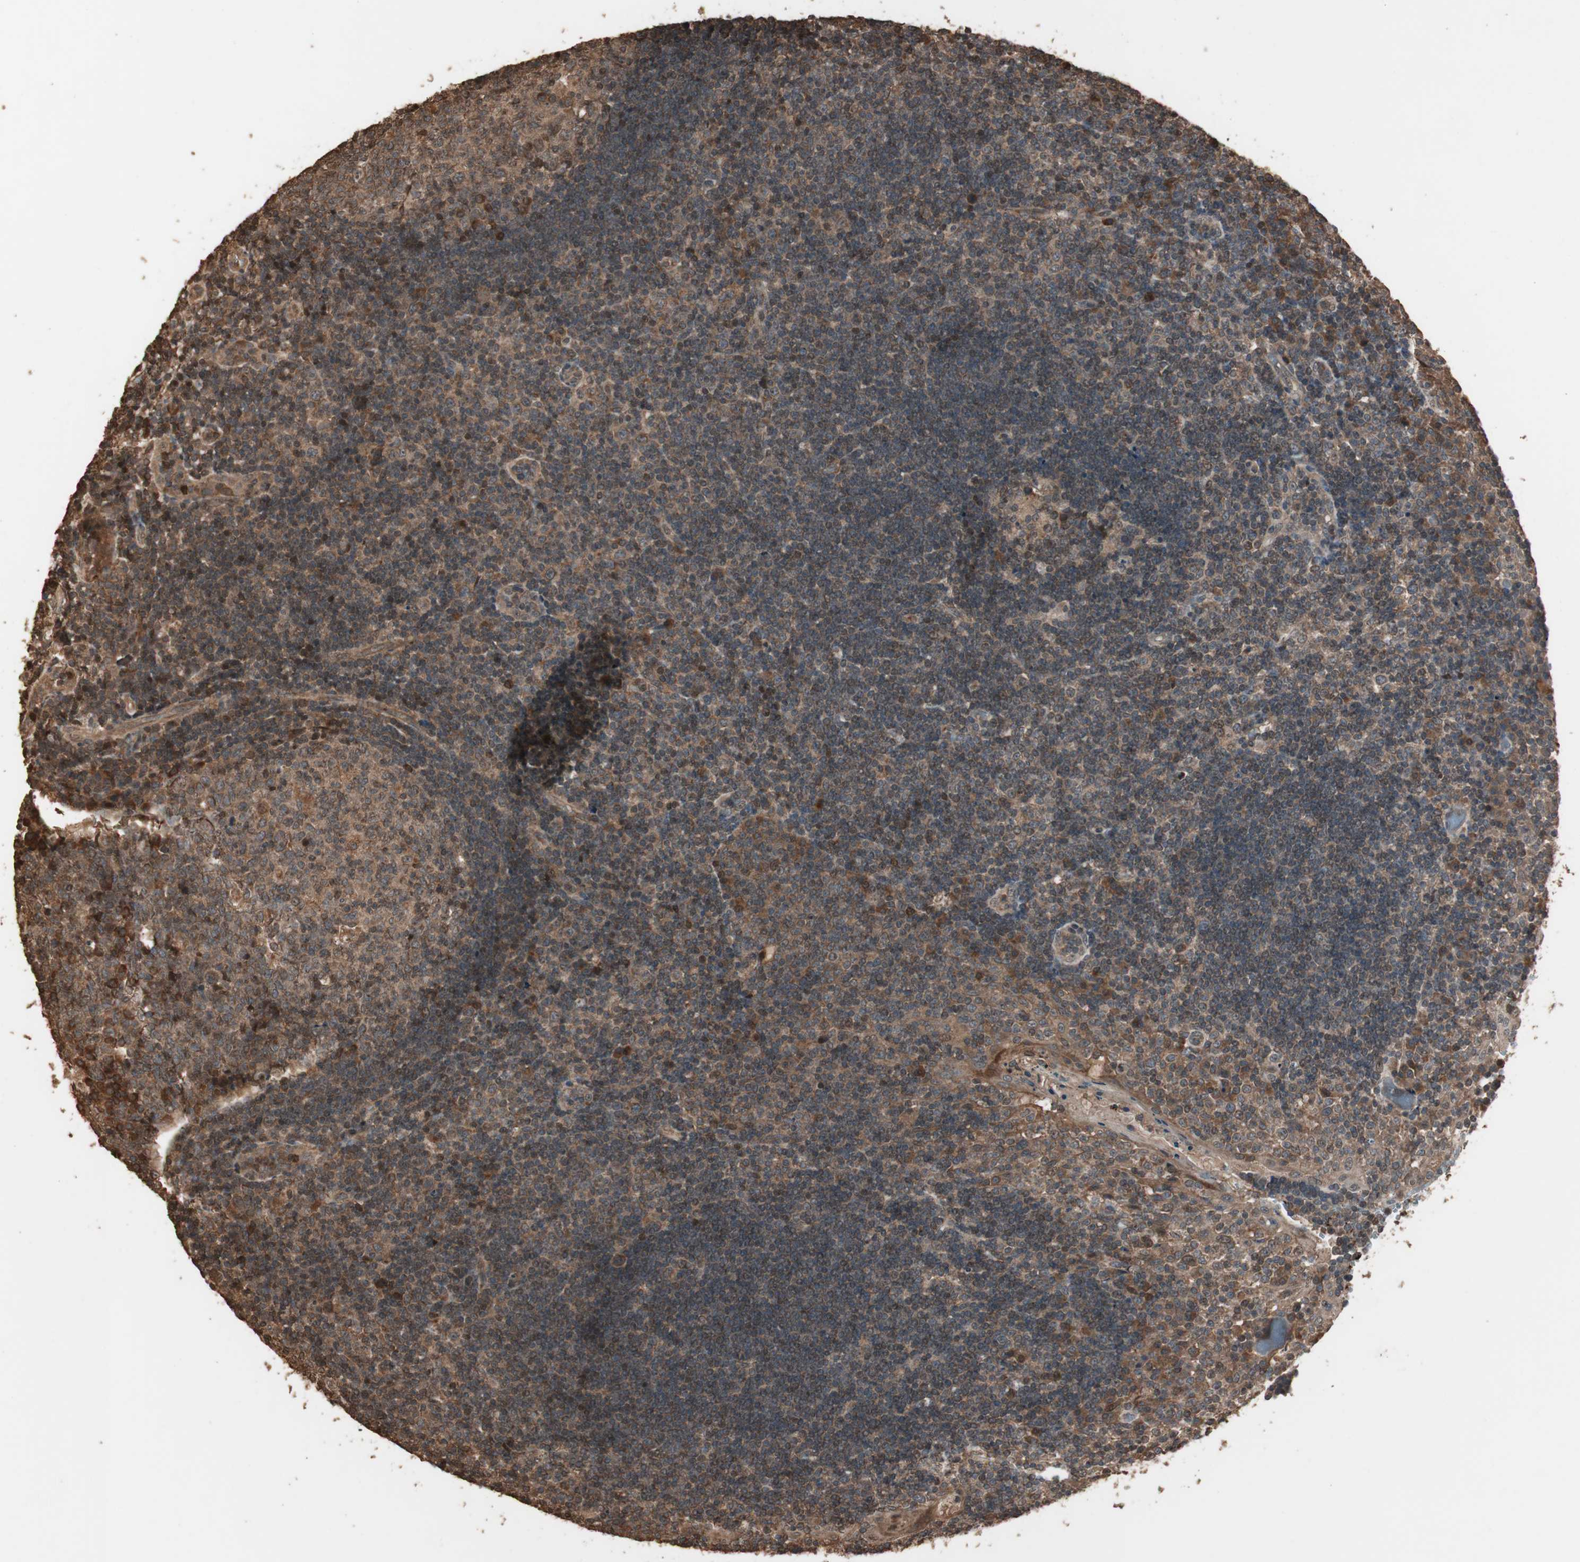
{"staining": {"intensity": "moderate", "quantity": ">75%", "location": "cytoplasmic/membranous,nuclear"}, "tissue": "tonsil", "cell_type": "Germinal center cells", "image_type": "normal", "snomed": [{"axis": "morphology", "description": "Normal tissue, NOS"}, {"axis": "topography", "description": "Tonsil"}], "caption": "This image exhibits normal tonsil stained with immunohistochemistry to label a protein in brown. The cytoplasmic/membranous,nuclear of germinal center cells show moderate positivity for the protein. Nuclei are counter-stained blue.", "gene": "USP20", "patient": {"sex": "female", "age": 40}}